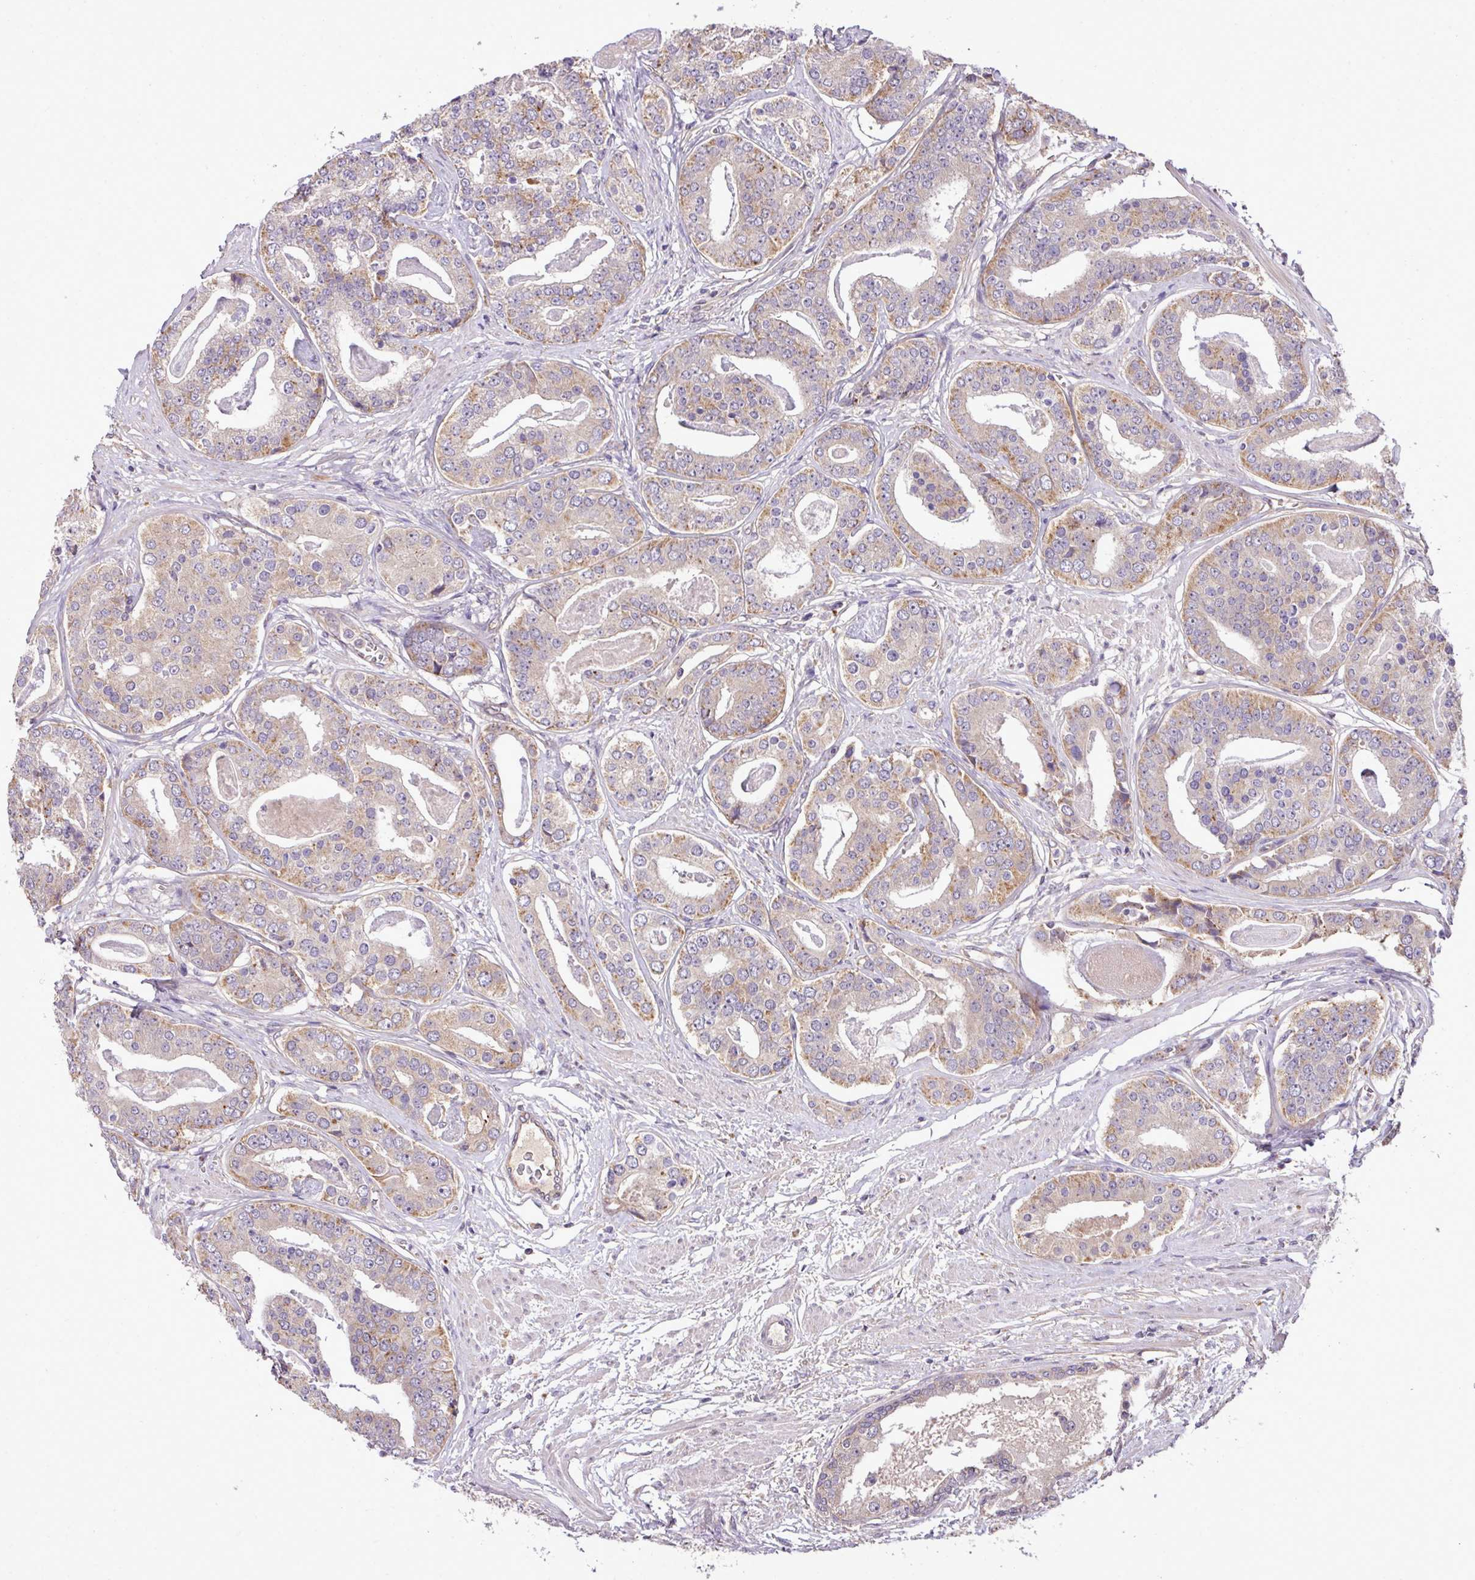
{"staining": {"intensity": "weak", "quantity": "25%-75%", "location": "cytoplasmic/membranous"}, "tissue": "prostate cancer", "cell_type": "Tumor cells", "image_type": "cancer", "snomed": [{"axis": "morphology", "description": "Adenocarcinoma, High grade"}, {"axis": "topography", "description": "Prostate"}], "caption": "Protein expression analysis of high-grade adenocarcinoma (prostate) reveals weak cytoplasmic/membranous staining in approximately 25%-75% of tumor cells.", "gene": "XIAP", "patient": {"sex": "male", "age": 71}}